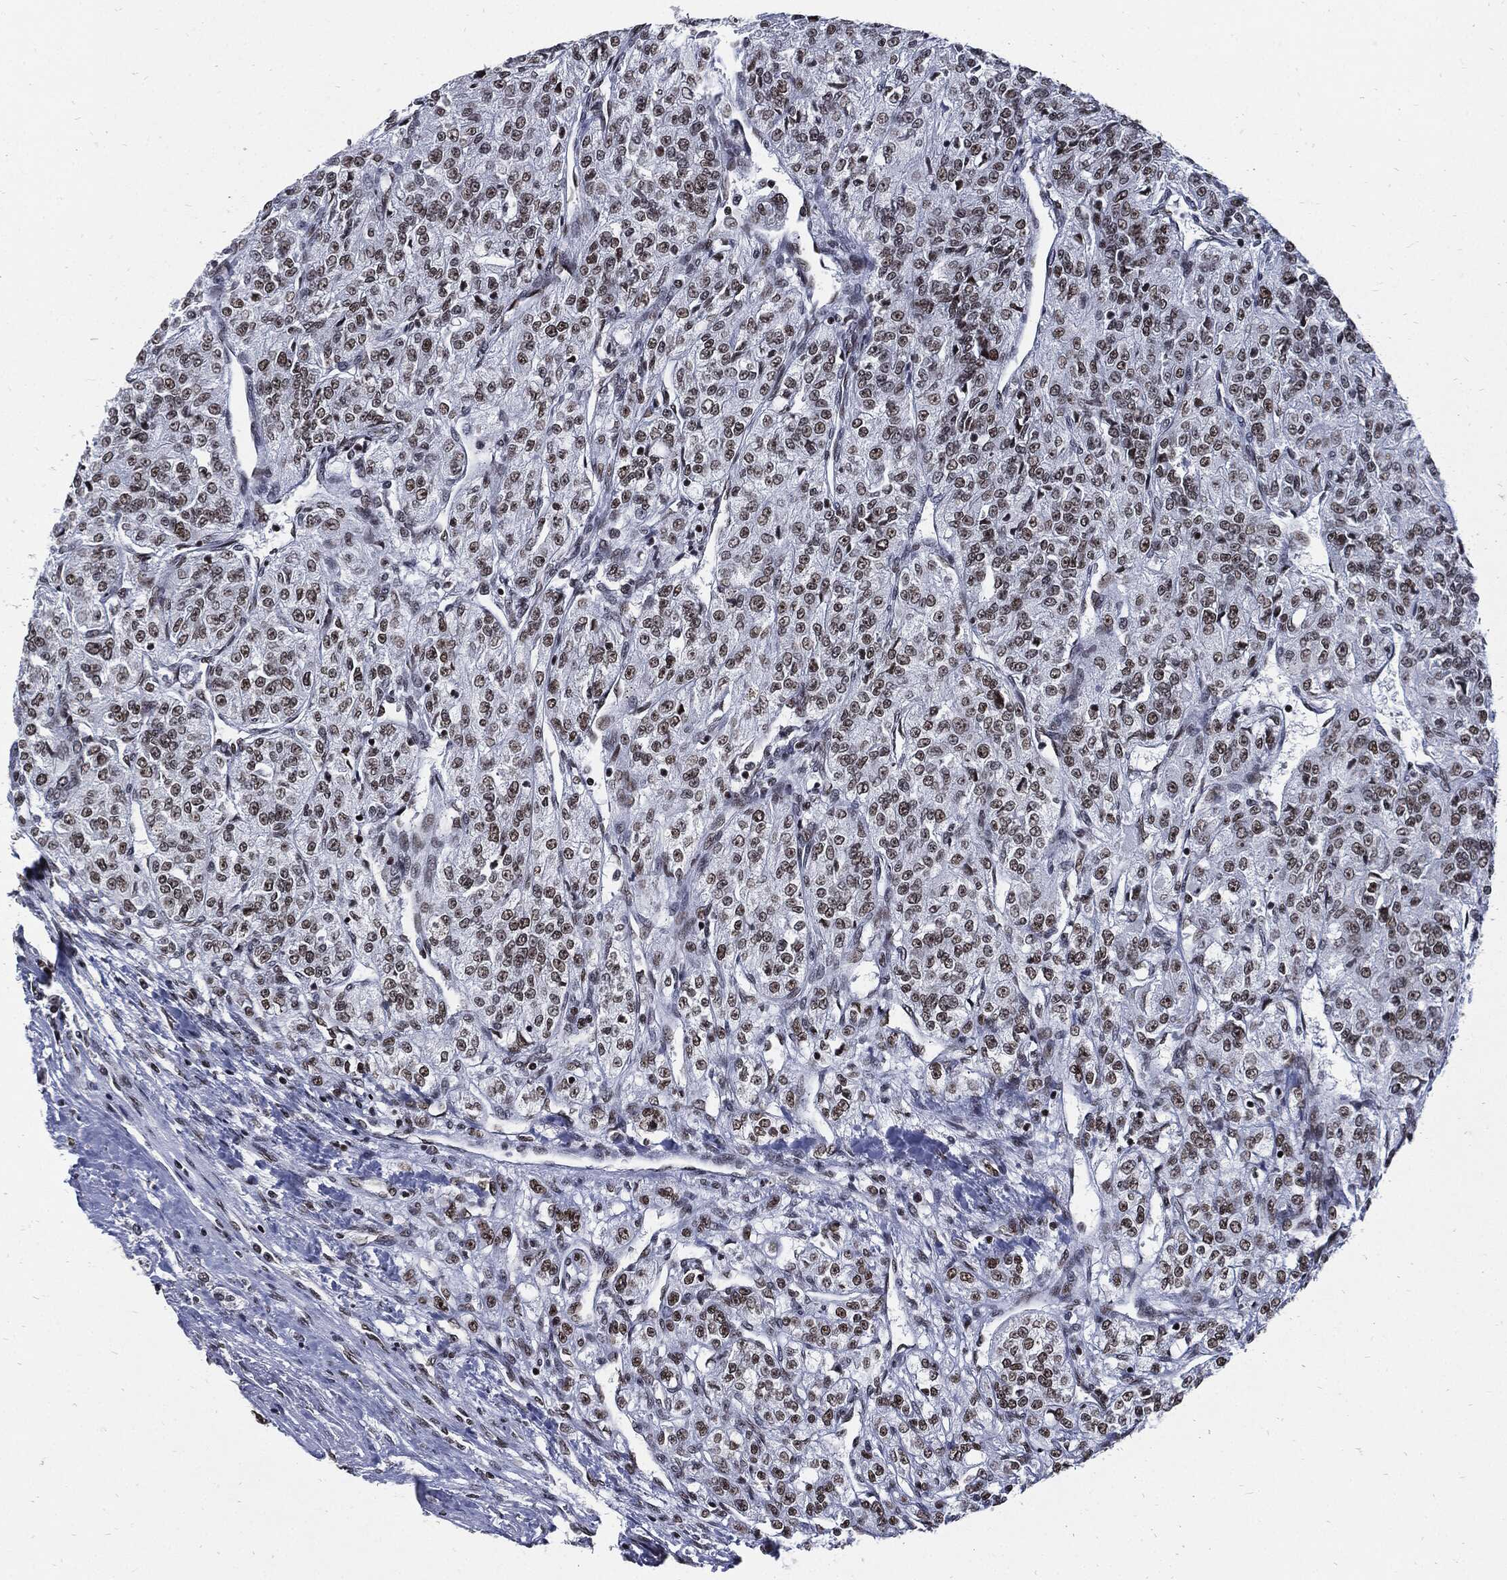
{"staining": {"intensity": "weak", "quantity": "25%-75%", "location": "nuclear"}, "tissue": "renal cancer", "cell_type": "Tumor cells", "image_type": "cancer", "snomed": [{"axis": "morphology", "description": "Adenocarcinoma, NOS"}, {"axis": "topography", "description": "Kidney"}], "caption": "Protein analysis of adenocarcinoma (renal) tissue displays weak nuclear staining in about 25%-75% of tumor cells.", "gene": "TERF2", "patient": {"sex": "female", "age": 63}}